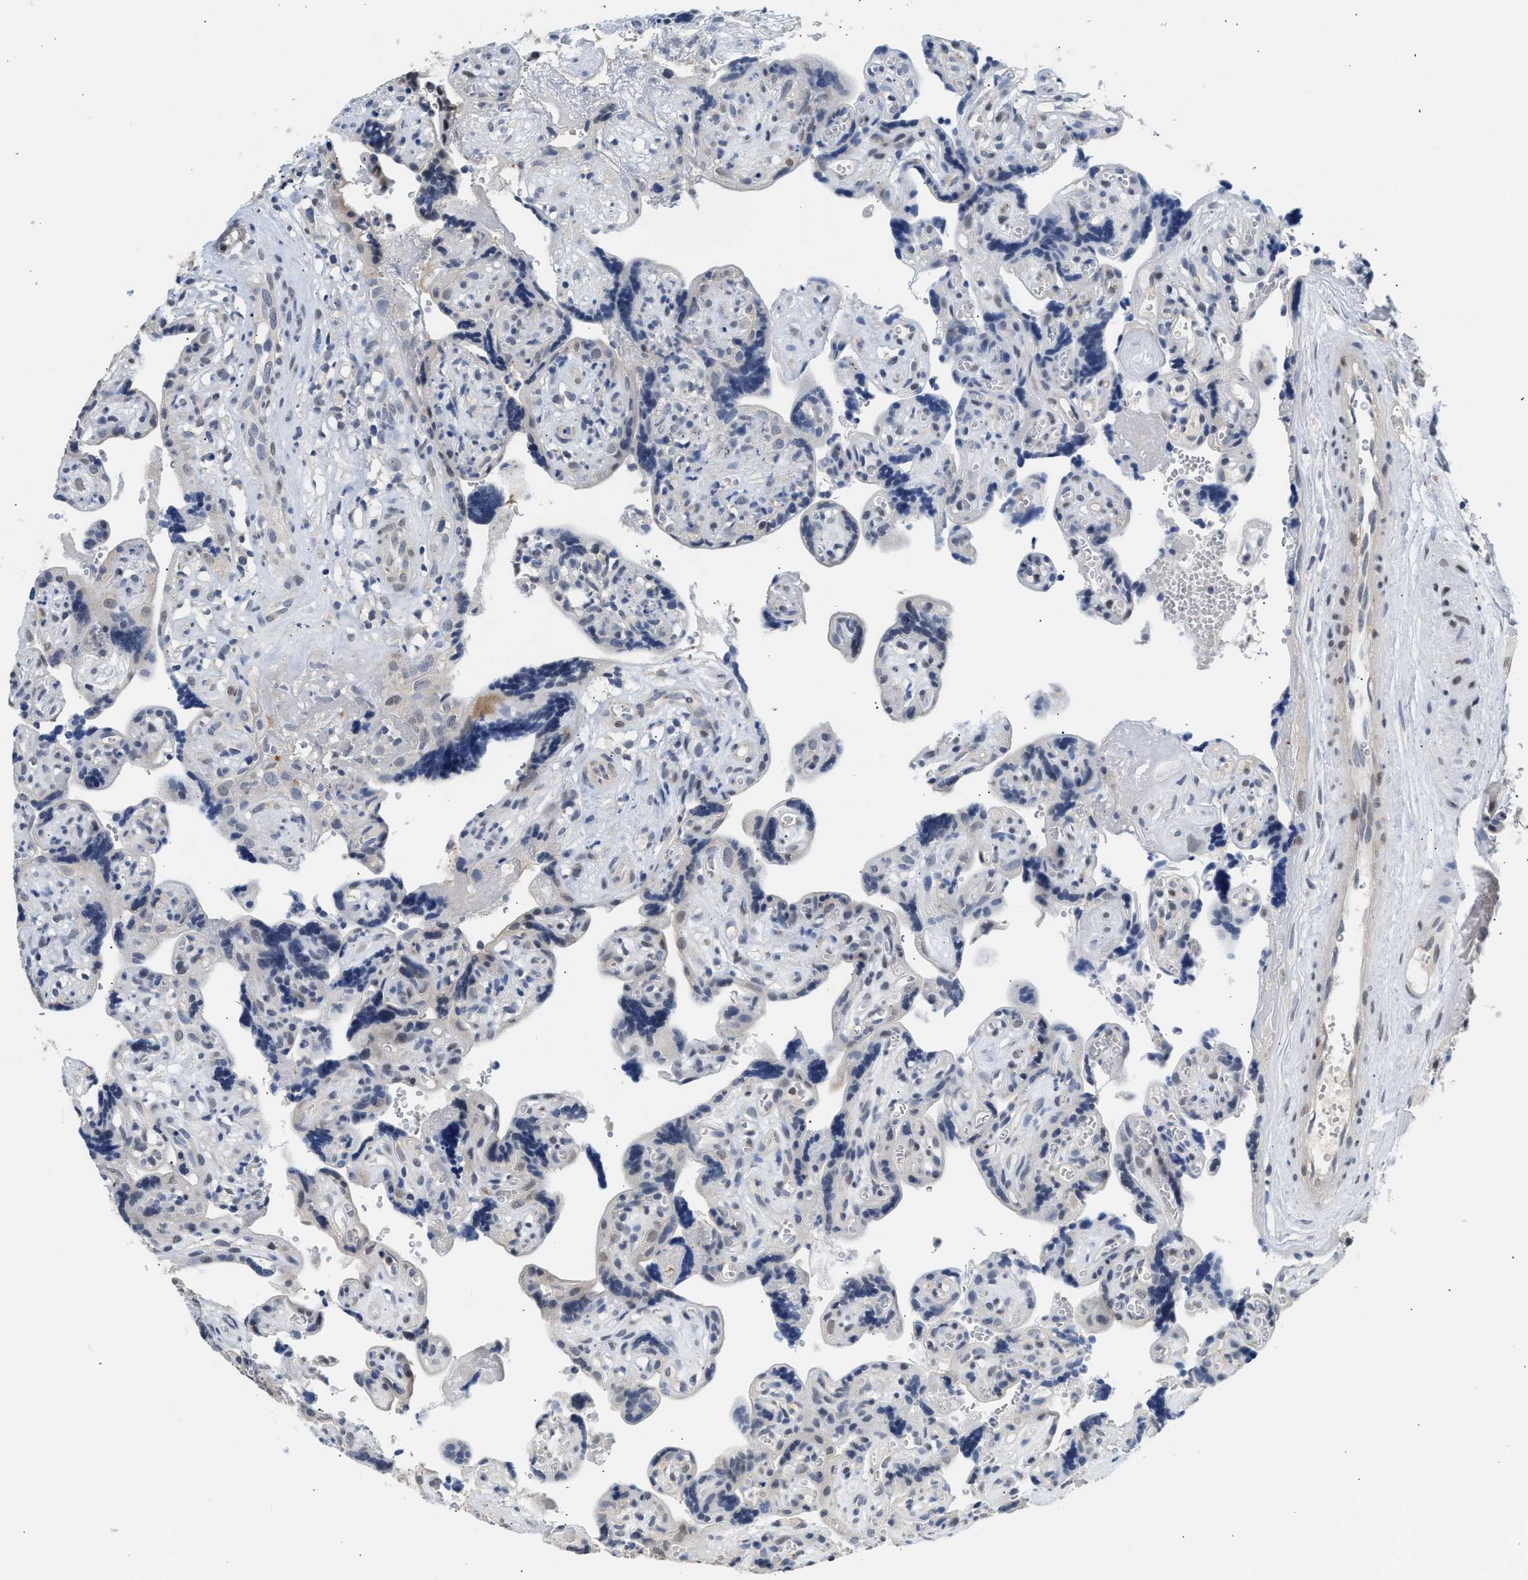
{"staining": {"intensity": "moderate", "quantity": "25%-75%", "location": "nuclear"}, "tissue": "placenta", "cell_type": "Decidual cells", "image_type": "normal", "snomed": [{"axis": "morphology", "description": "Normal tissue, NOS"}, {"axis": "topography", "description": "Placenta"}], "caption": "Immunohistochemical staining of normal placenta reveals medium levels of moderate nuclear staining in approximately 25%-75% of decidual cells.", "gene": "PPM1L", "patient": {"sex": "female", "age": 30}}